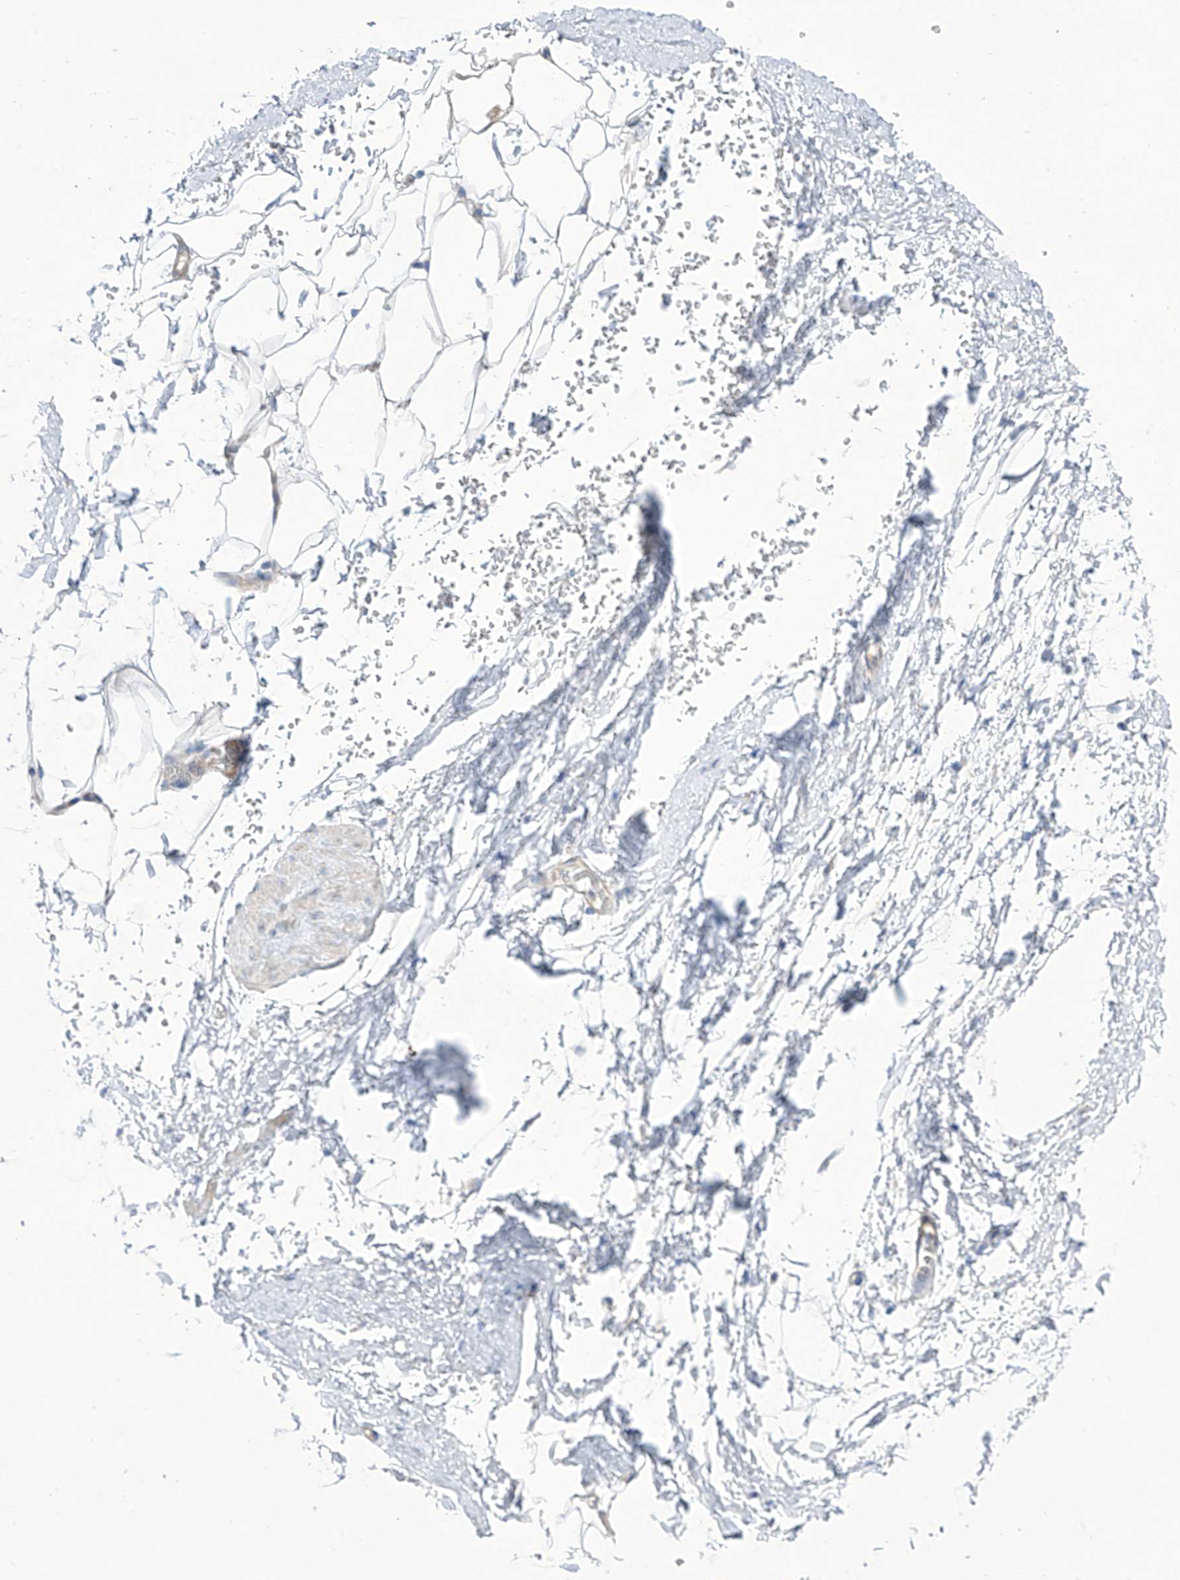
{"staining": {"intensity": "negative", "quantity": "none", "location": "none"}, "tissue": "adipose tissue", "cell_type": "Adipocytes", "image_type": "normal", "snomed": [{"axis": "morphology", "description": "Normal tissue, NOS"}, {"axis": "morphology", "description": "Adenocarcinoma, Low grade"}, {"axis": "topography", "description": "Prostate"}, {"axis": "topography", "description": "Peripheral nerve tissue"}], "caption": "Micrograph shows no protein staining in adipocytes of normal adipose tissue. (Immunohistochemistry (ihc), brightfield microscopy, high magnification).", "gene": "TMEM209", "patient": {"sex": "male", "age": 63}}